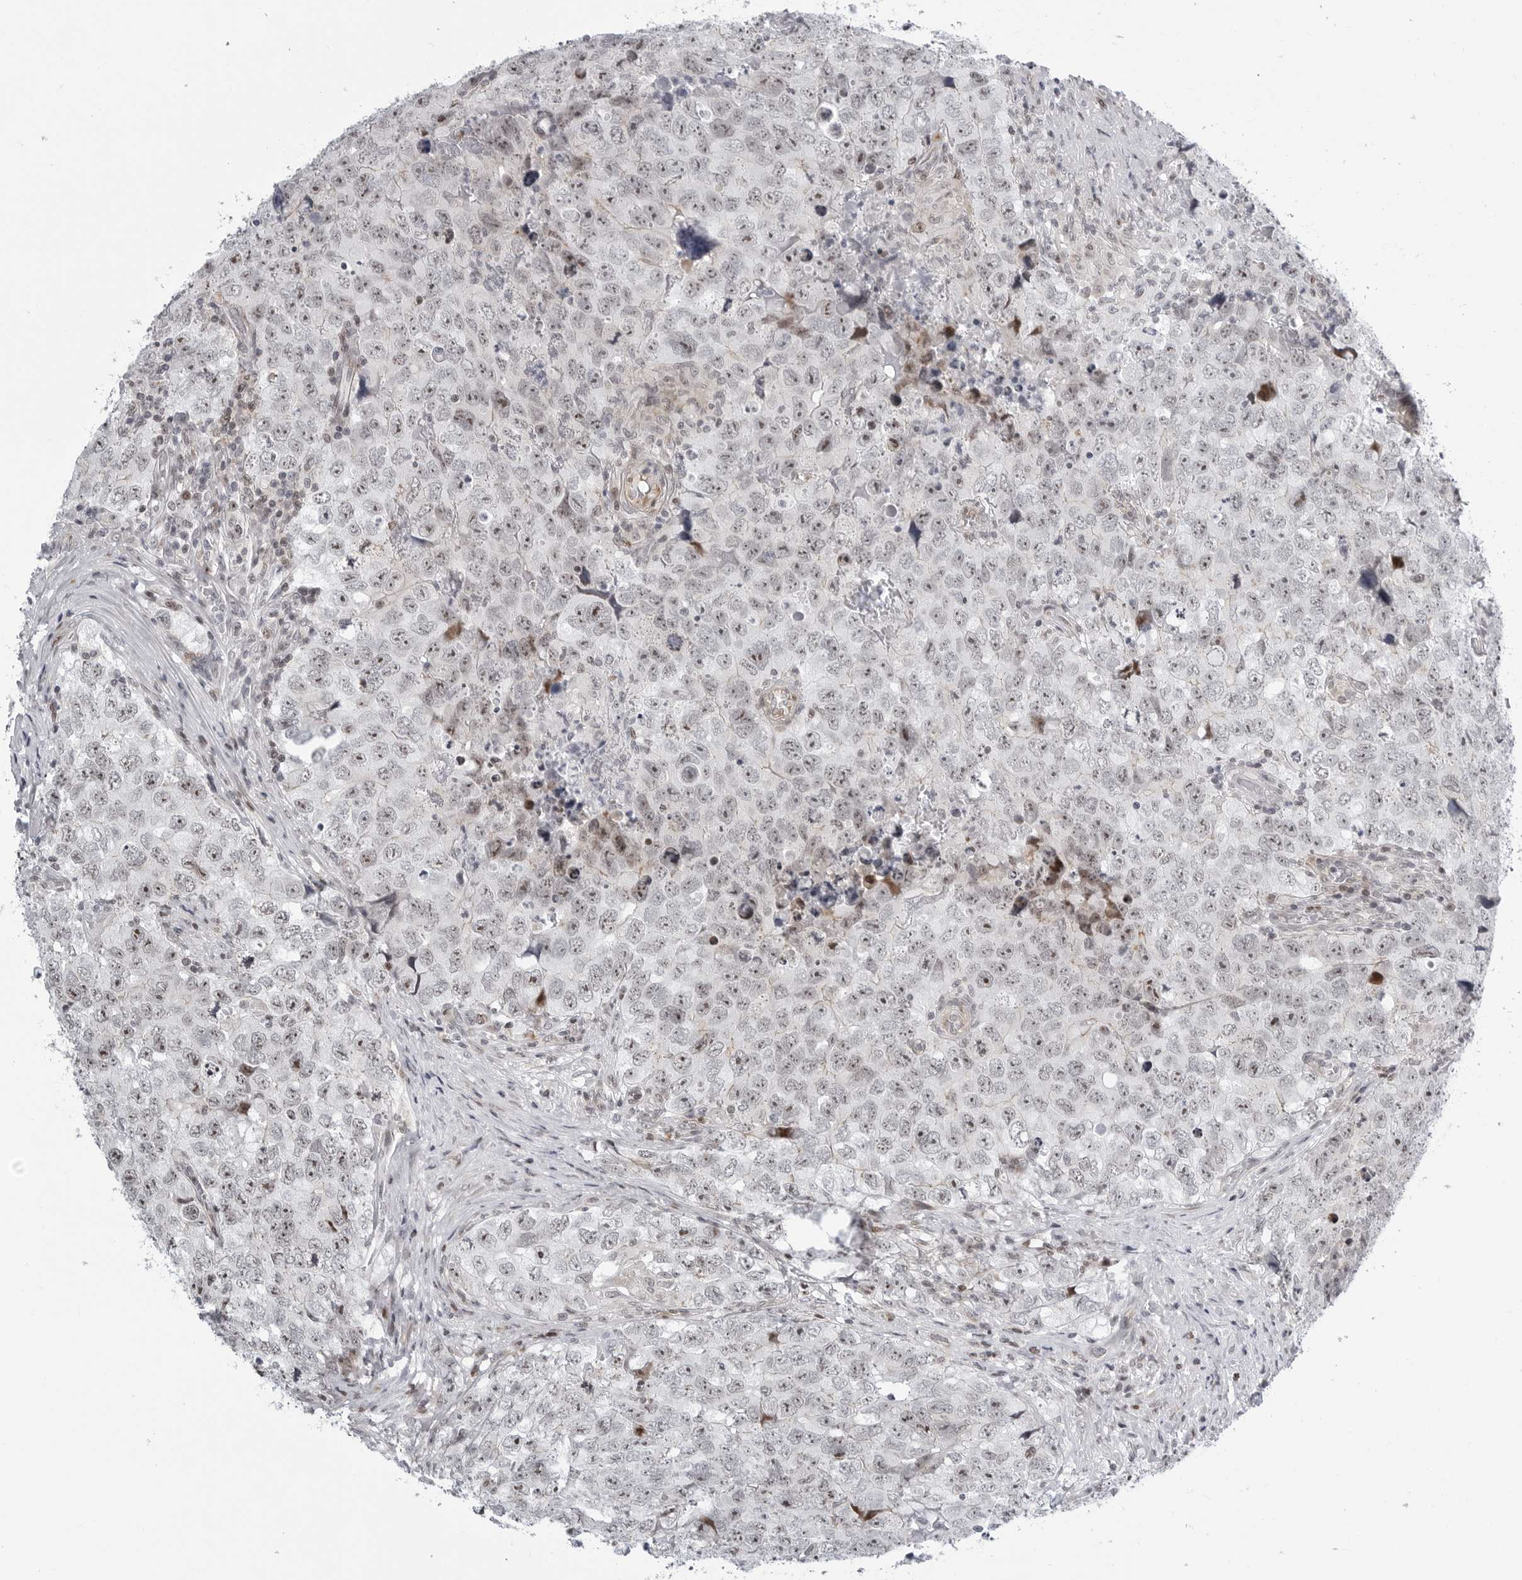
{"staining": {"intensity": "weak", "quantity": "25%-75%", "location": "nuclear"}, "tissue": "testis cancer", "cell_type": "Tumor cells", "image_type": "cancer", "snomed": [{"axis": "morphology", "description": "Seminoma, NOS"}, {"axis": "morphology", "description": "Carcinoma, Embryonal, NOS"}, {"axis": "topography", "description": "Testis"}], "caption": "Immunohistochemical staining of testis cancer displays low levels of weak nuclear positivity in about 25%-75% of tumor cells.", "gene": "FAM135B", "patient": {"sex": "male", "age": 43}}